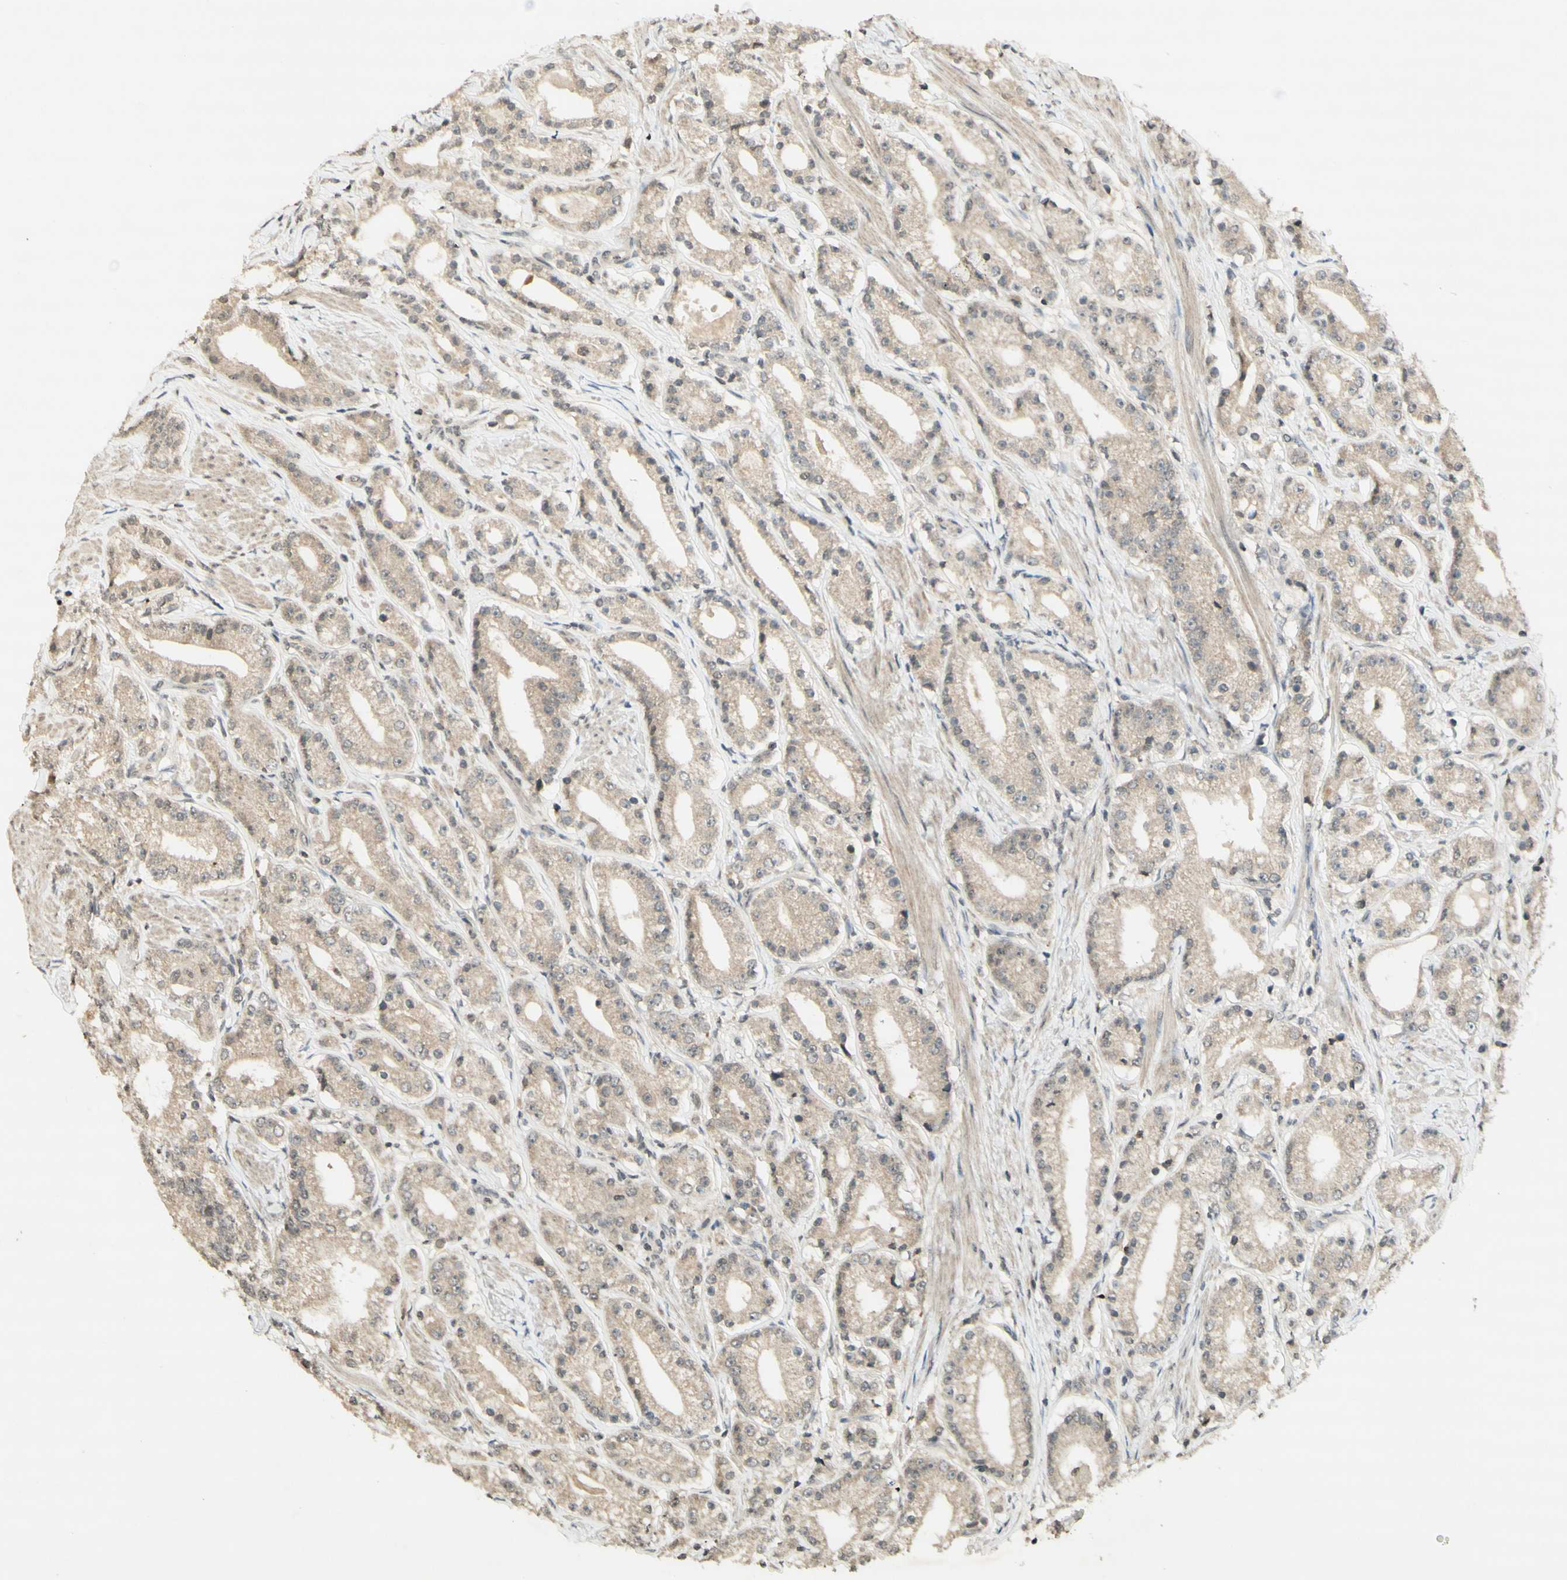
{"staining": {"intensity": "weak", "quantity": ">75%", "location": "cytoplasmic/membranous"}, "tissue": "prostate cancer", "cell_type": "Tumor cells", "image_type": "cancer", "snomed": [{"axis": "morphology", "description": "Adenocarcinoma, Low grade"}, {"axis": "topography", "description": "Prostate"}], "caption": "Immunohistochemical staining of prostate adenocarcinoma (low-grade) reveals low levels of weak cytoplasmic/membranous staining in approximately >75% of tumor cells.", "gene": "GLI1", "patient": {"sex": "male", "age": 63}}